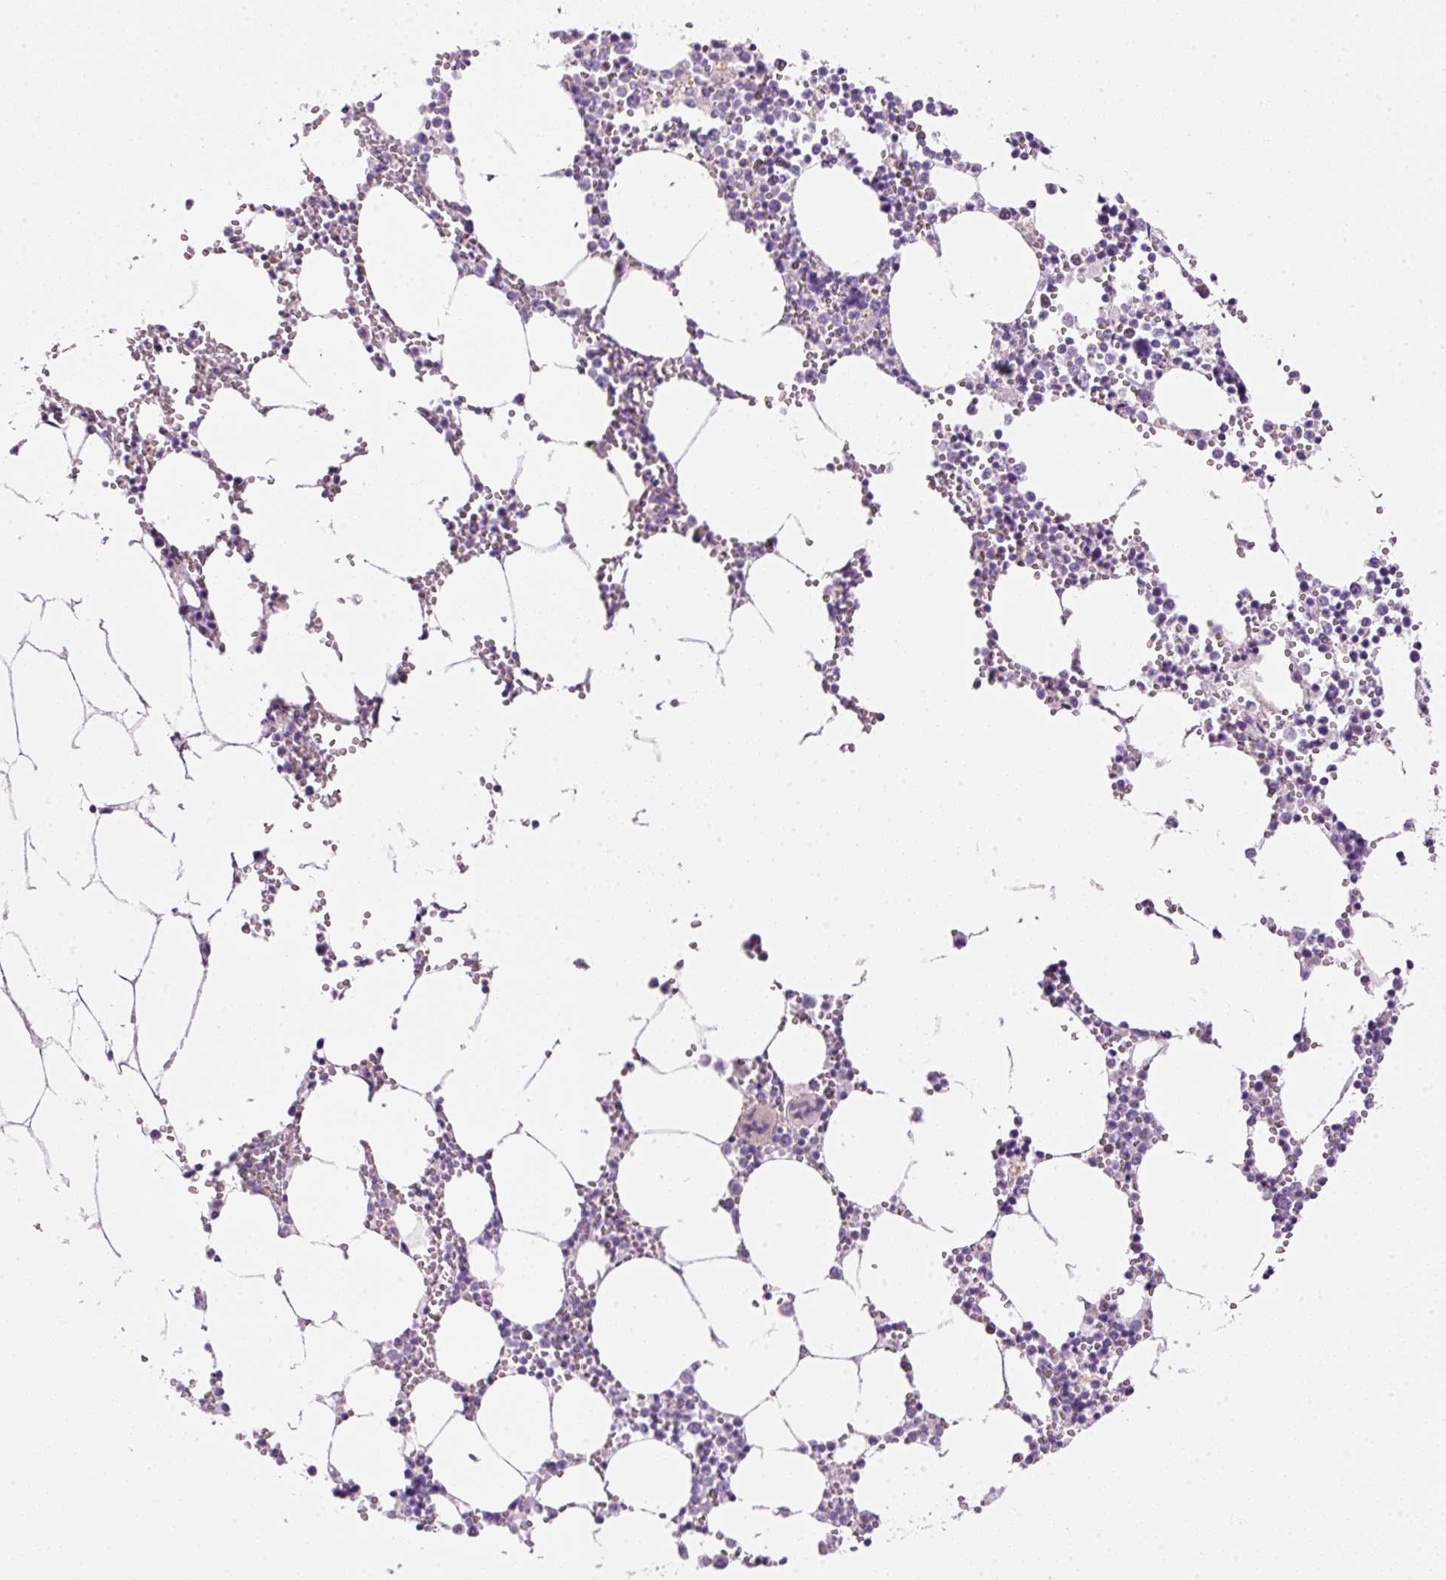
{"staining": {"intensity": "negative", "quantity": "none", "location": "none"}, "tissue": "bone marrow", "cell_type": "Hematopoietic cells", "image_type": "normal", "snomed": [{"axis": "morphology", "description": "Normal tissue, NOS"}, {"axis": "topography", "description": "Bone marrow"}], "caption": "A histopathology image of bone marrow stained for a protein displays no brown staining in hematopoietic cells. (Stains: DAB (3,3'-diaminobenzidine) IHC with hematoxylin counter stain, Microscopy: brightfield microscopy at high magnification).", "gene": "SRC", "patient": {"sex": "male", "age": 54}}